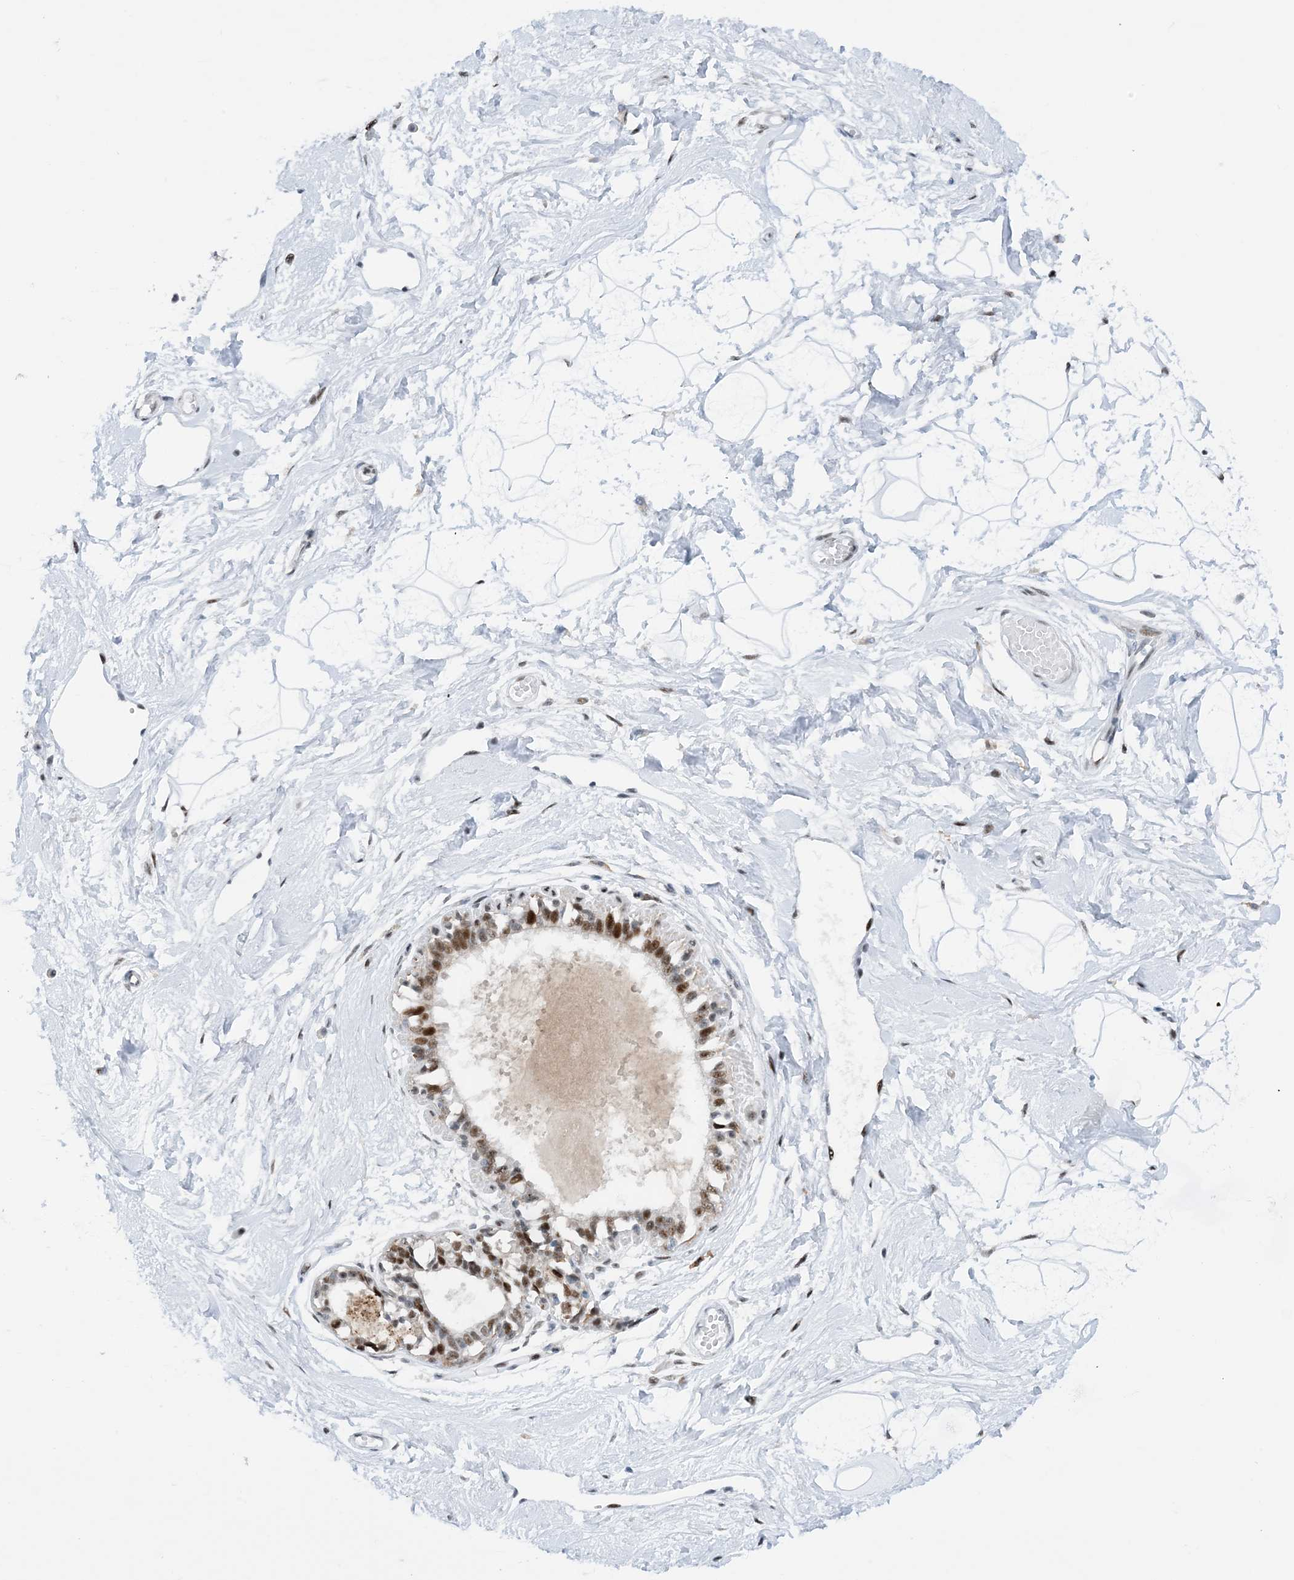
{"staining": {"intensity": "negative", "quantity": "none", "location": "none"}, "tissue": "breast", "cell_type": "Adipocytes", "image_type": "normal", "snomed": [{"axis": "morphology", "description": "Normal tissue, NOS"}, {"axis": "topography", "description": "Breast"}], "caption": "Adipocytes are negative for protein expression in normal human breast. The staining was performed using DAB (3,3'-diaminobenzidine) to visualize the protein expression in brown, while the nuclei were stained in blue with hematoxylin (Magnification: 20x).", "gene": "HEMK1", "patient": {"sex": "female", "age": 45}}